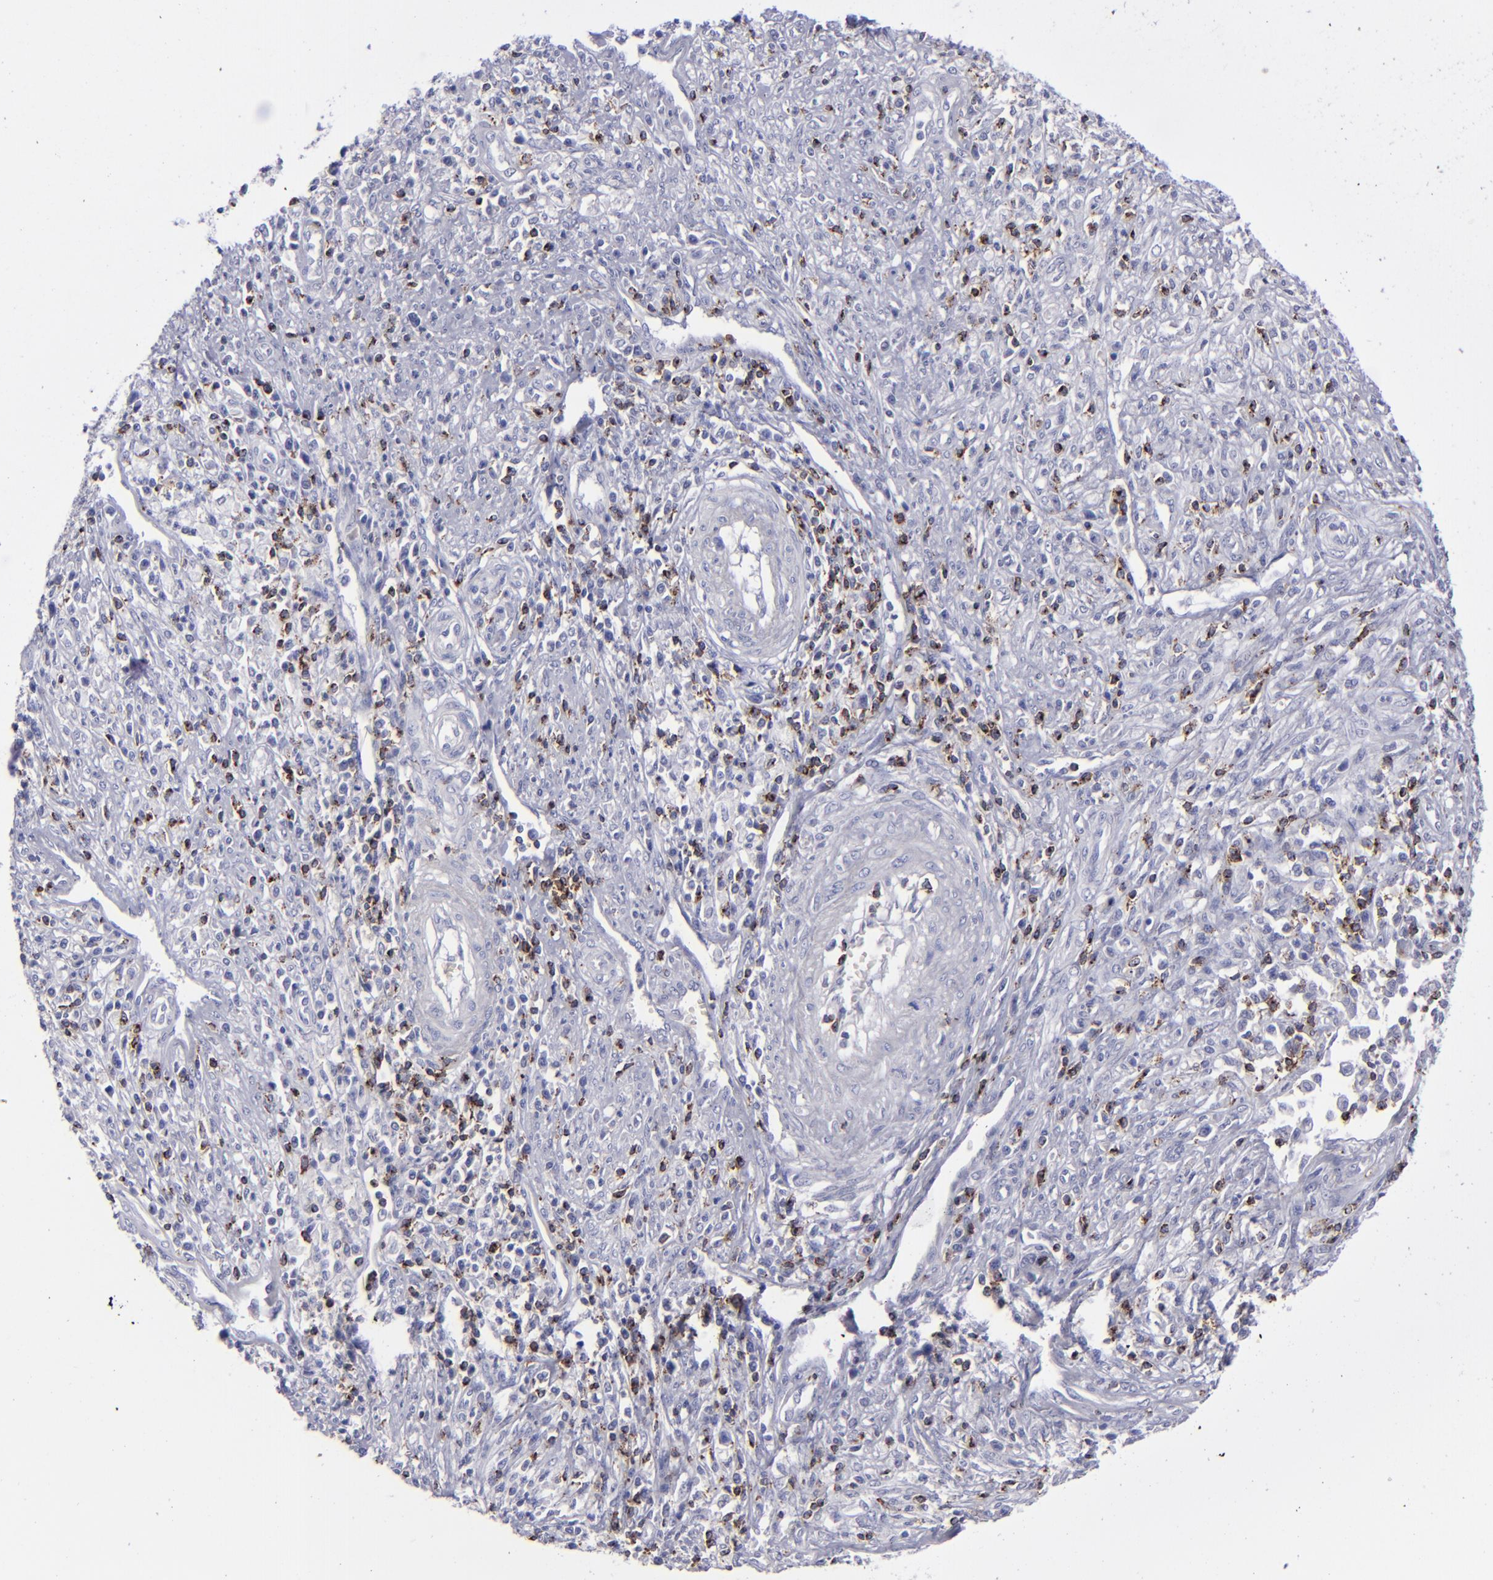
{"staining": {"intensity": "negative", "quantity": "none", "location": "none"}, "tissue": "cervical cancer", "cell_type": "Tumor cells", "image_type": "cancer", "snomed": [{"axis": "morphology", "description": "Adenocarcinoma, NOS"}, {"axis": "topography", "description": "Cervix"}], "caption": "Adenocarcinoma (cervical) was stained to show a protein in brown. There is no significant staining in tumor cells.", "gene": "CD2", "patient": {"sex": "female", "age": 36}}